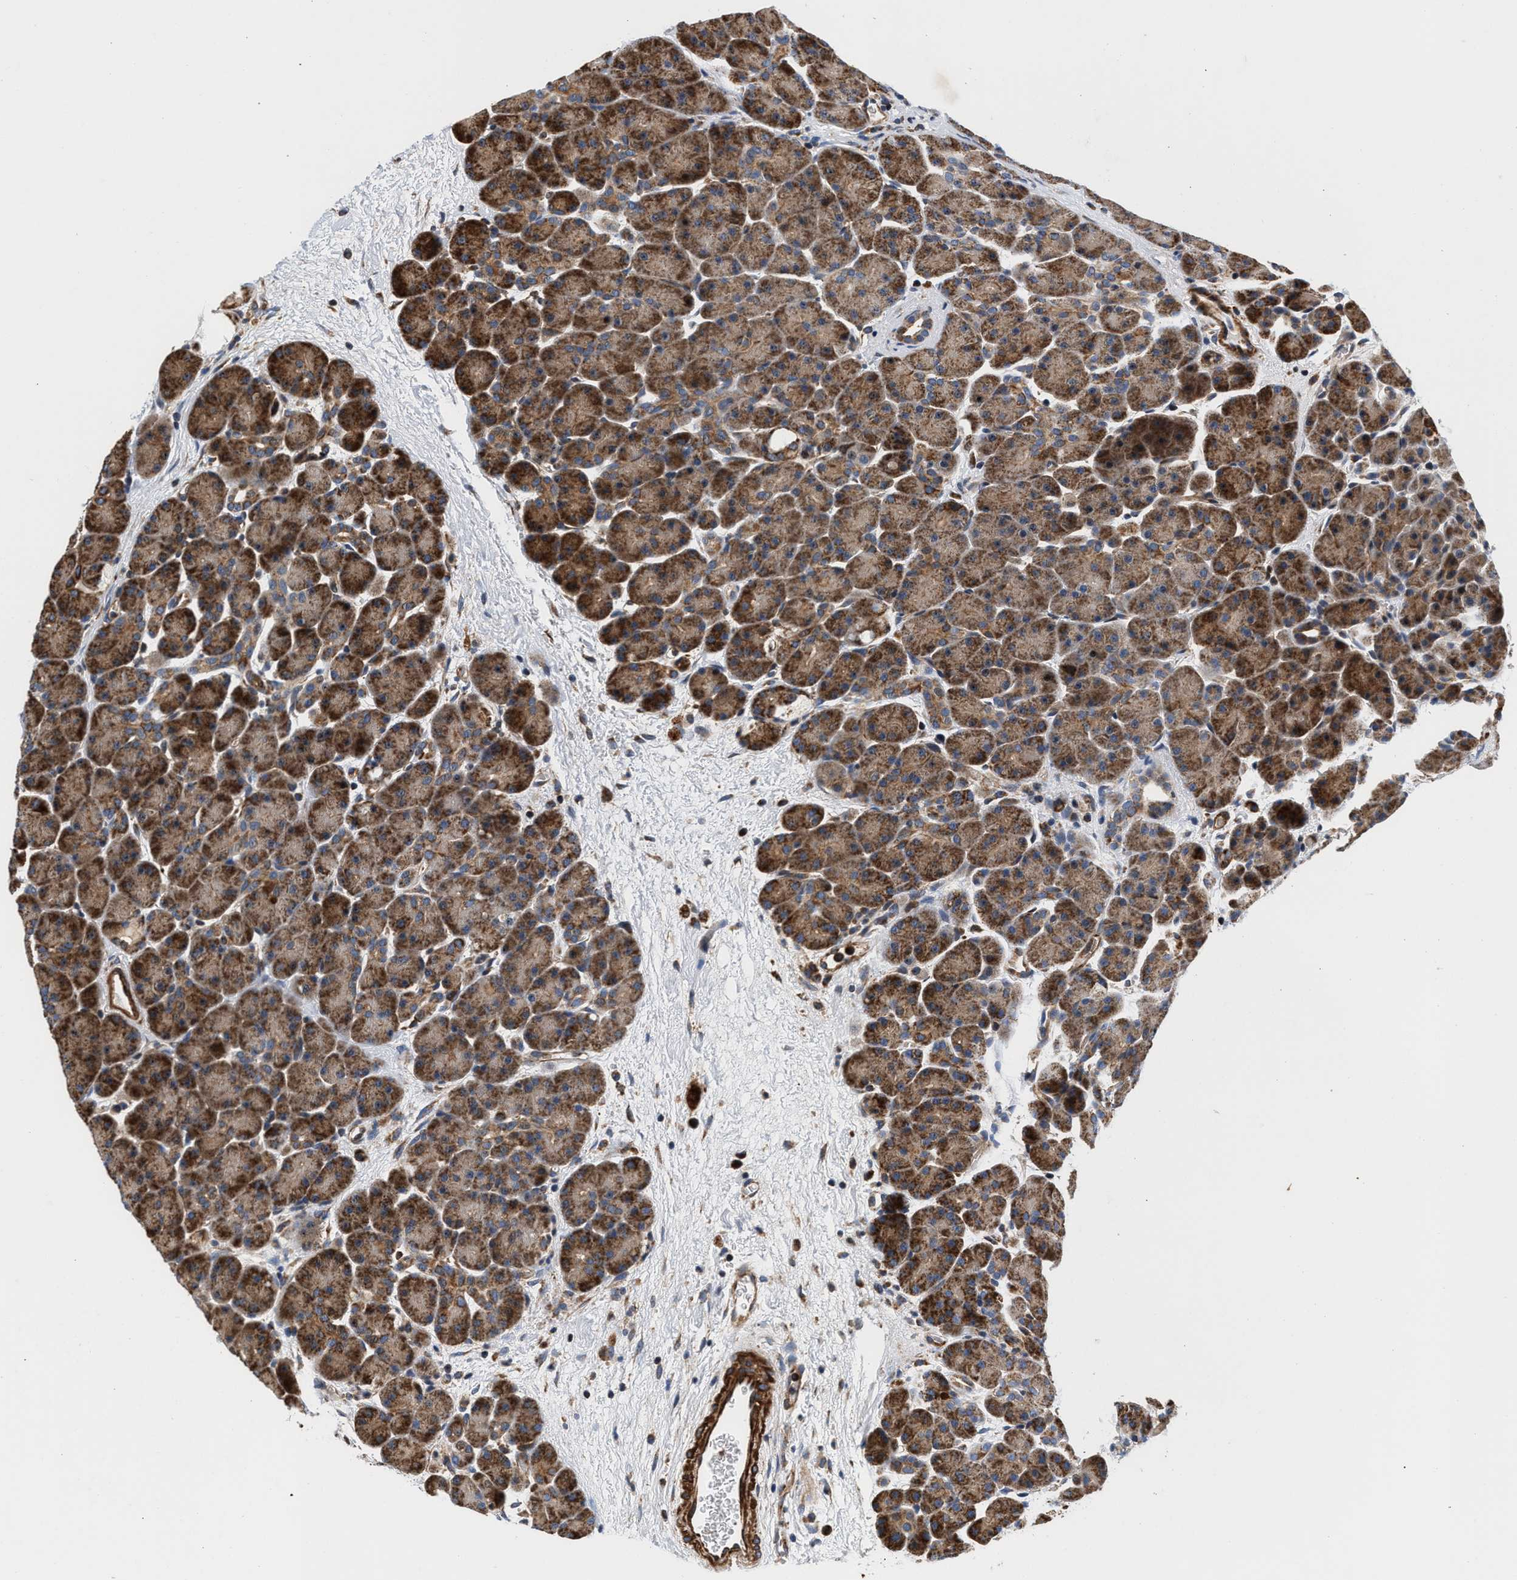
{"staining": {"intensity": "moderate", "quantity": ">75%", "location": "cytoplasmic/membranous"}, "tissue": "pancreas", "cell_type": "Exocrine glandular cells", "image_type": "normal", "snomed": [{"axis": "morphology", "description": "Normal tissue, NOS"}, {"axis": "topography", "description": "Pancreas"}], "caption": "Pancreas stained with IHC demonstrates moderate cytoplasmic/membranous expression in about >75% of exocrine glandular cells.", "gene": "SGK1", "patient": {"sex": "male", "age": 66}}